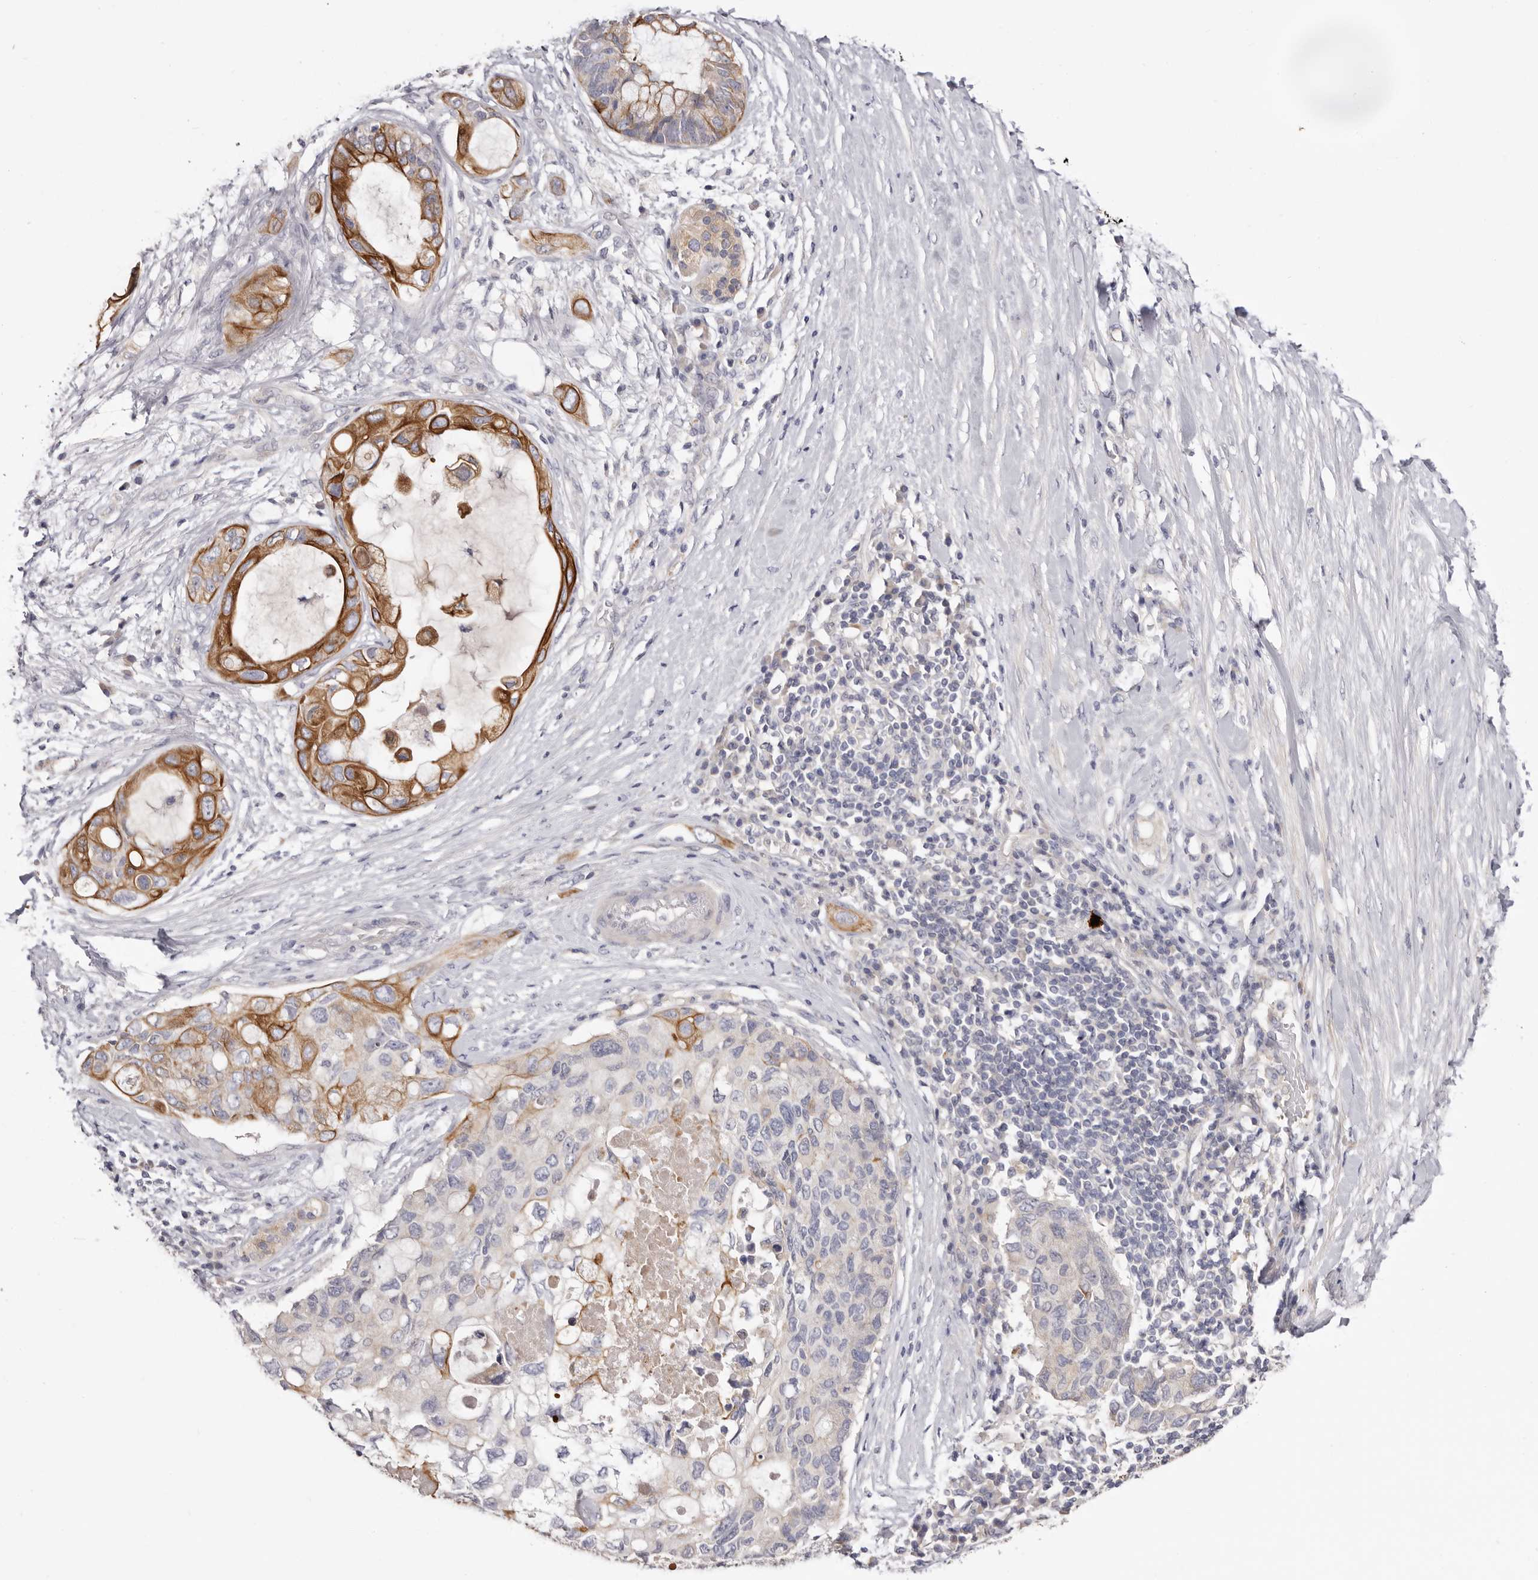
{"staining": {"intensity": "strong", "quantity": "25%-75%", "location": "cytoplasmic/membranous"}, "tissue": "pancreatic cancer", "cell_type": "Tumor cells", "image_type": "cancer", "snomed": [{"axis": "morphology", "description": "Adenocarcinoma, NOS"}, {"axis": "topography", "description": "Pancreas"}], "caption": "Pancreatic cancer stained with DAB (3,3'-diaminobenzidine) immunohistochemistry demonstrates high levels of strong cytoplasmic/membranous positivity in about 25%-75% of tumor cells.", "gene": "STK16", "patient": {"sex": "female", "age": 56}}